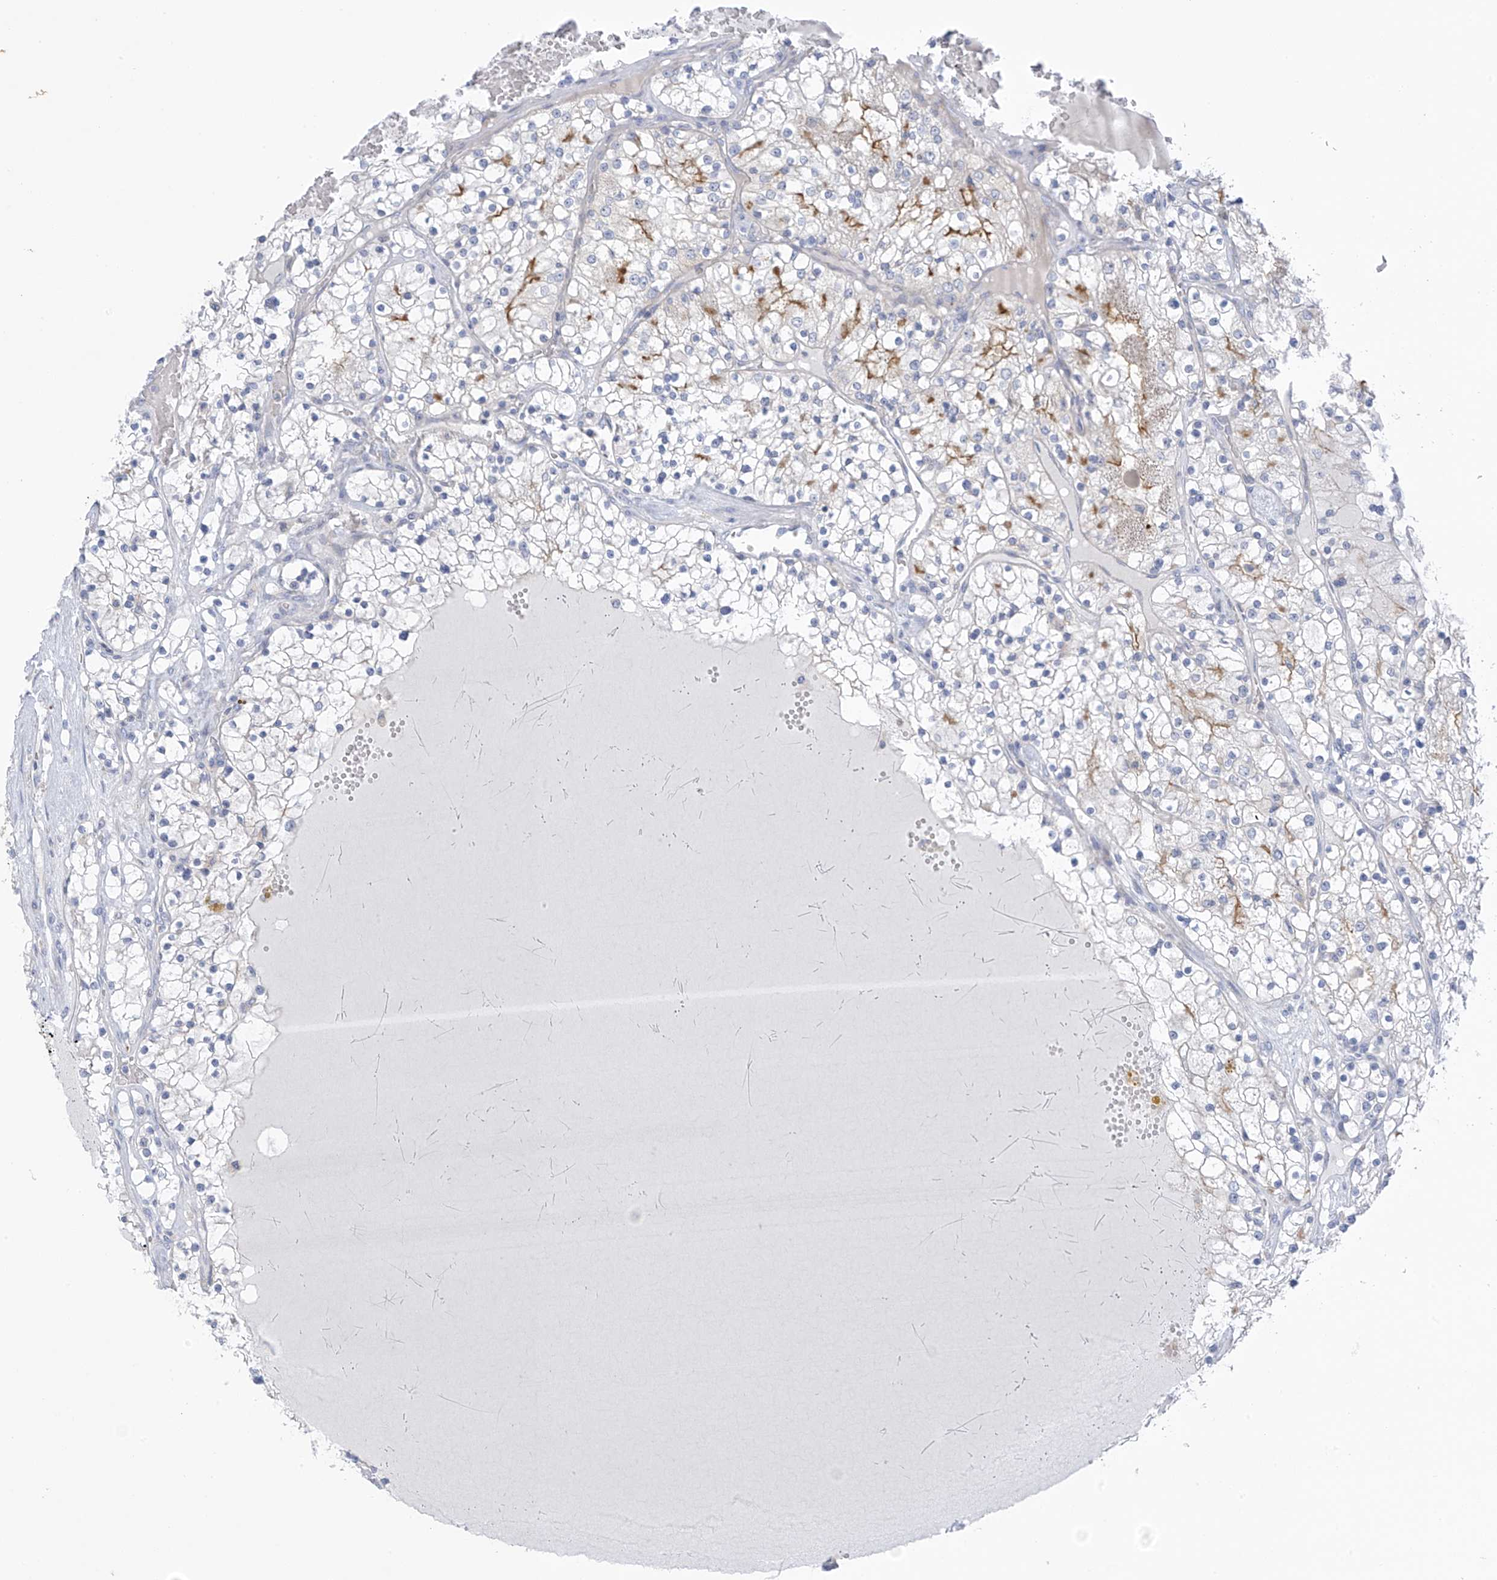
{"staining": {"intensity": "moderate", "quantity": "<25%", "location": "cytoplasmic/membranous"}, "tissue": "renal cancer", "cell_type": "Tumor cells", "image_type": "cancer", "snomed": [{"axis": "morphology", "description": "Normal tissue, NOS"}, {"axis": "morphology", "description": "Adenocarcinoma, NOS"}, {"axis": "topography", "description": "Kidney"}], "caption": "Immunohistochemistry (IHC) micrograph of neoplastic tissue: renal cancer stained using immunohistochemistry shows low levels of moderate protein expression localized specifically in the cytoplasmic/membranous of tumor cells, appearing as a cytoplasmic/membranous brown color.", "gene": "SLC6A12", "patient": {"sex": "male", "age": 68}}